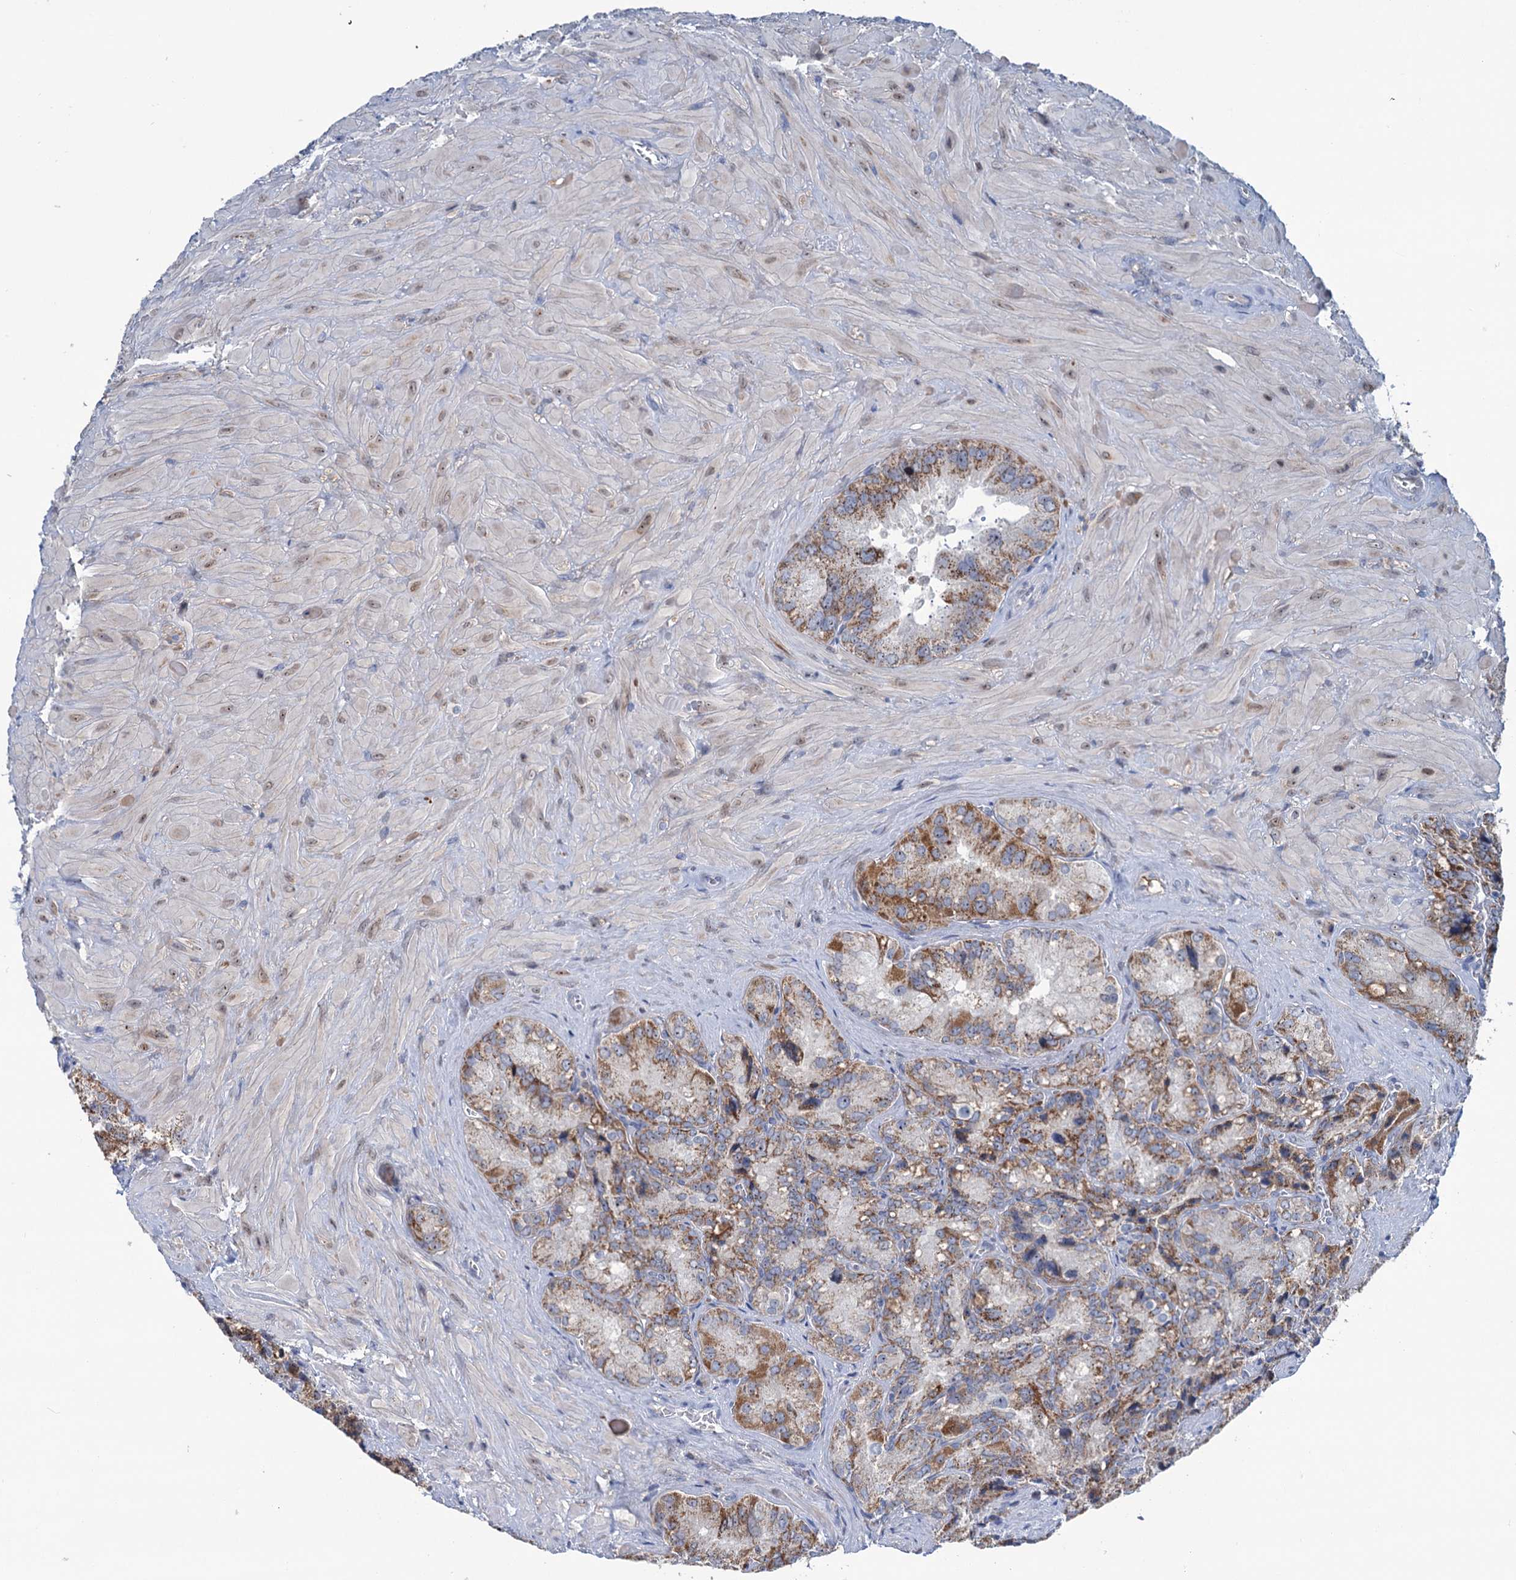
{"staining": {"intensity": "moderate", "quantity": ">75%", "location": "cytoplasmic/membranous"}, "tissue": "seminal vesicle", "cell_type": "Glandular cells", "image_type": "normal", "snomed": [{"axis": "morphology", "description": "Normal tissue, NOS"}, {"axis": "topography", "description": "Seminal veicle"}], "caption": "About >75% of glandular cells in unremarkable human seminal vesicle reveal moderate cytoplasmic/membranous protein positivity as visualized by brown immunohistochemical staining.", "gene": "LPIN1", "patient": {"sex": "male", "age": 62}}